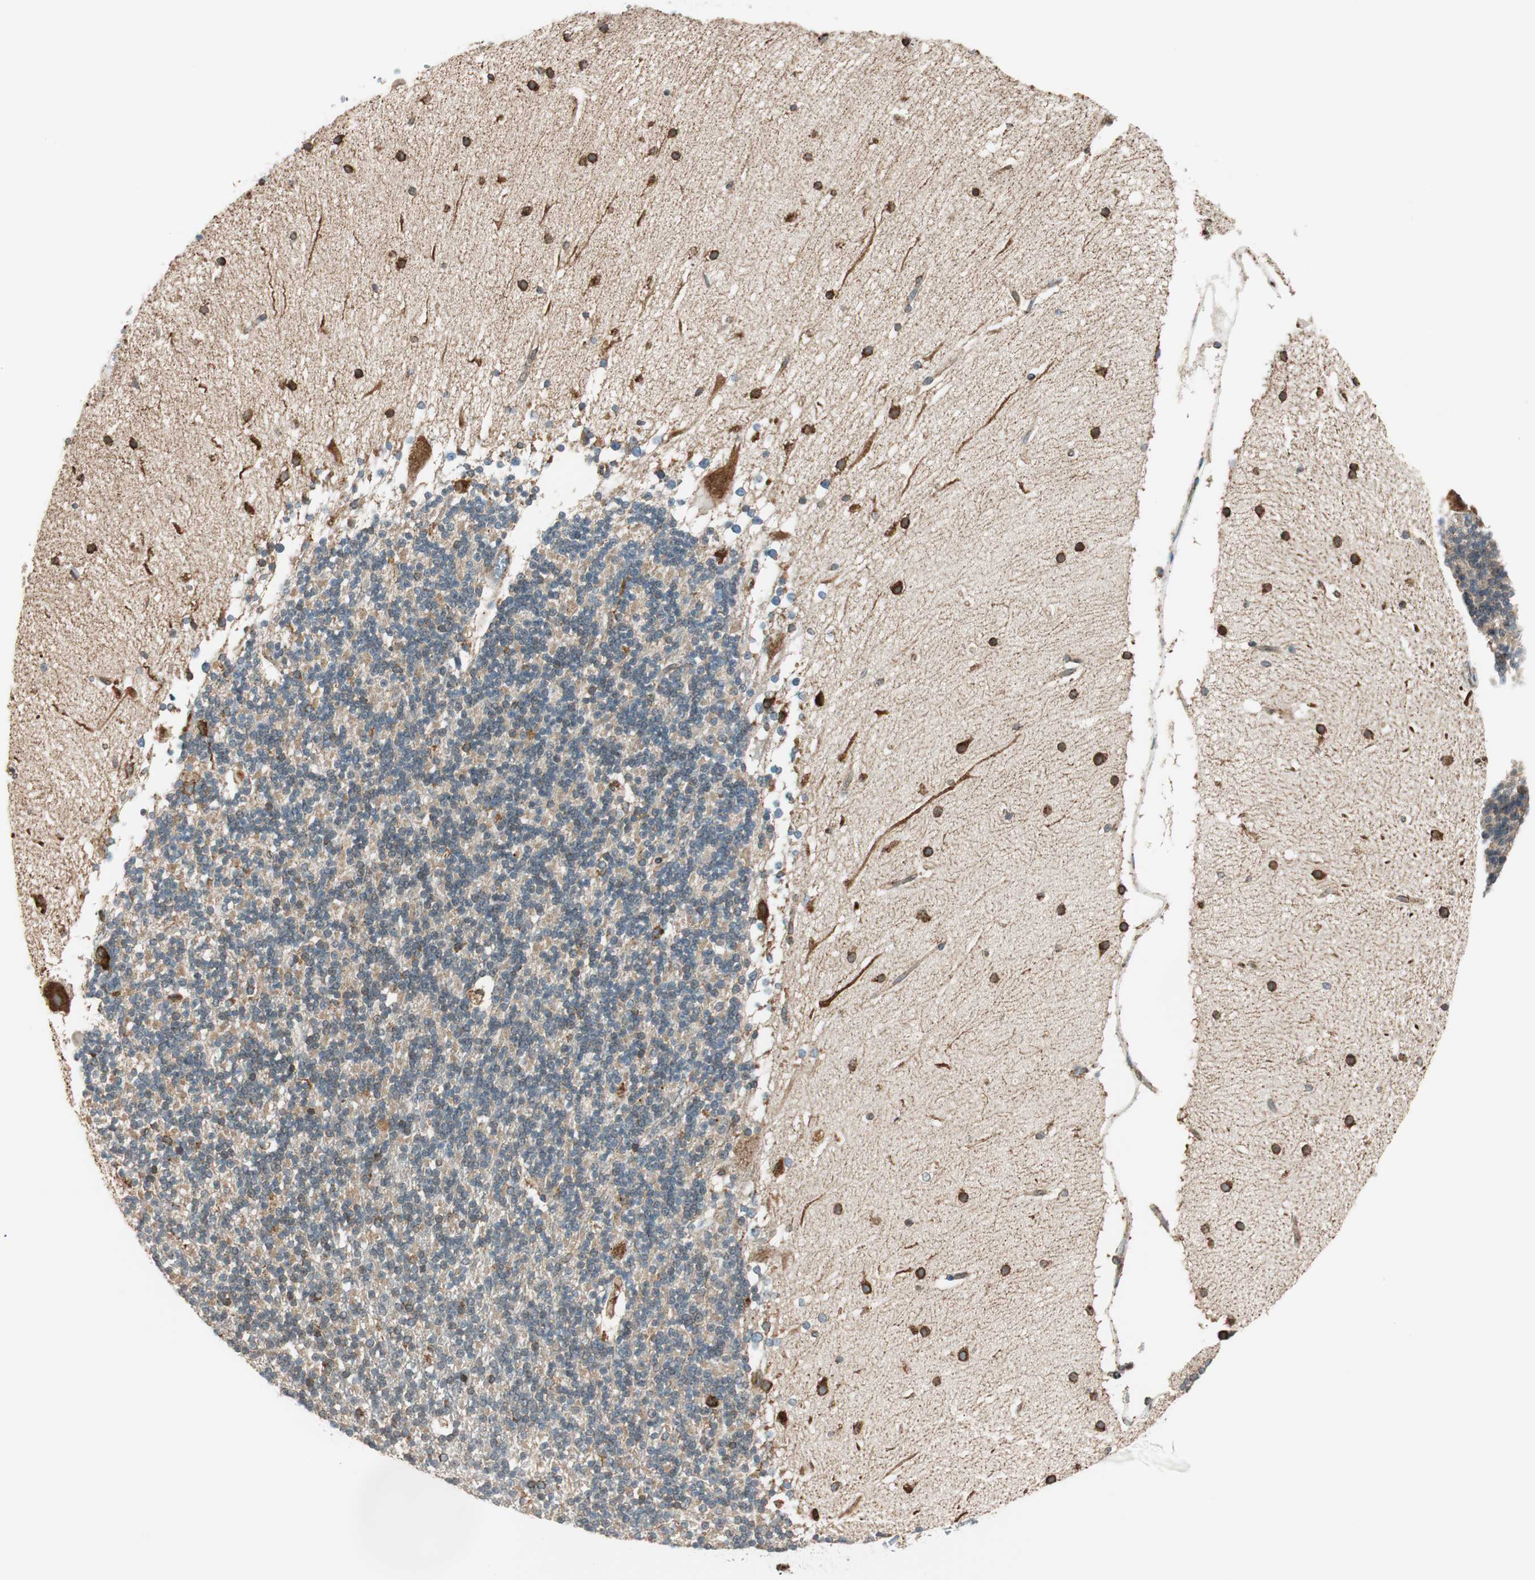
{"staining": {"intensity": "strong", "quantity": "<25%", "location": "cytoplasmic/membranous"}, "tissue": "cerebellum", "cell_type": "Cells in granular layer", "image_type": "normal", "snomed": [{"axis": "morphology", "description": "Normal tissue, NOS"}, {"axis": "topography", "description": "Cerebellum"}], "caption": "Immunohistochemical staining of normal human cerebellum reveals <25% levels of strong cytoplasmic/membranous protein staining in about <25% of cells in granular layer.", "gene": "PRKCSH", "patient": {"sex": "female", "age": 19}}